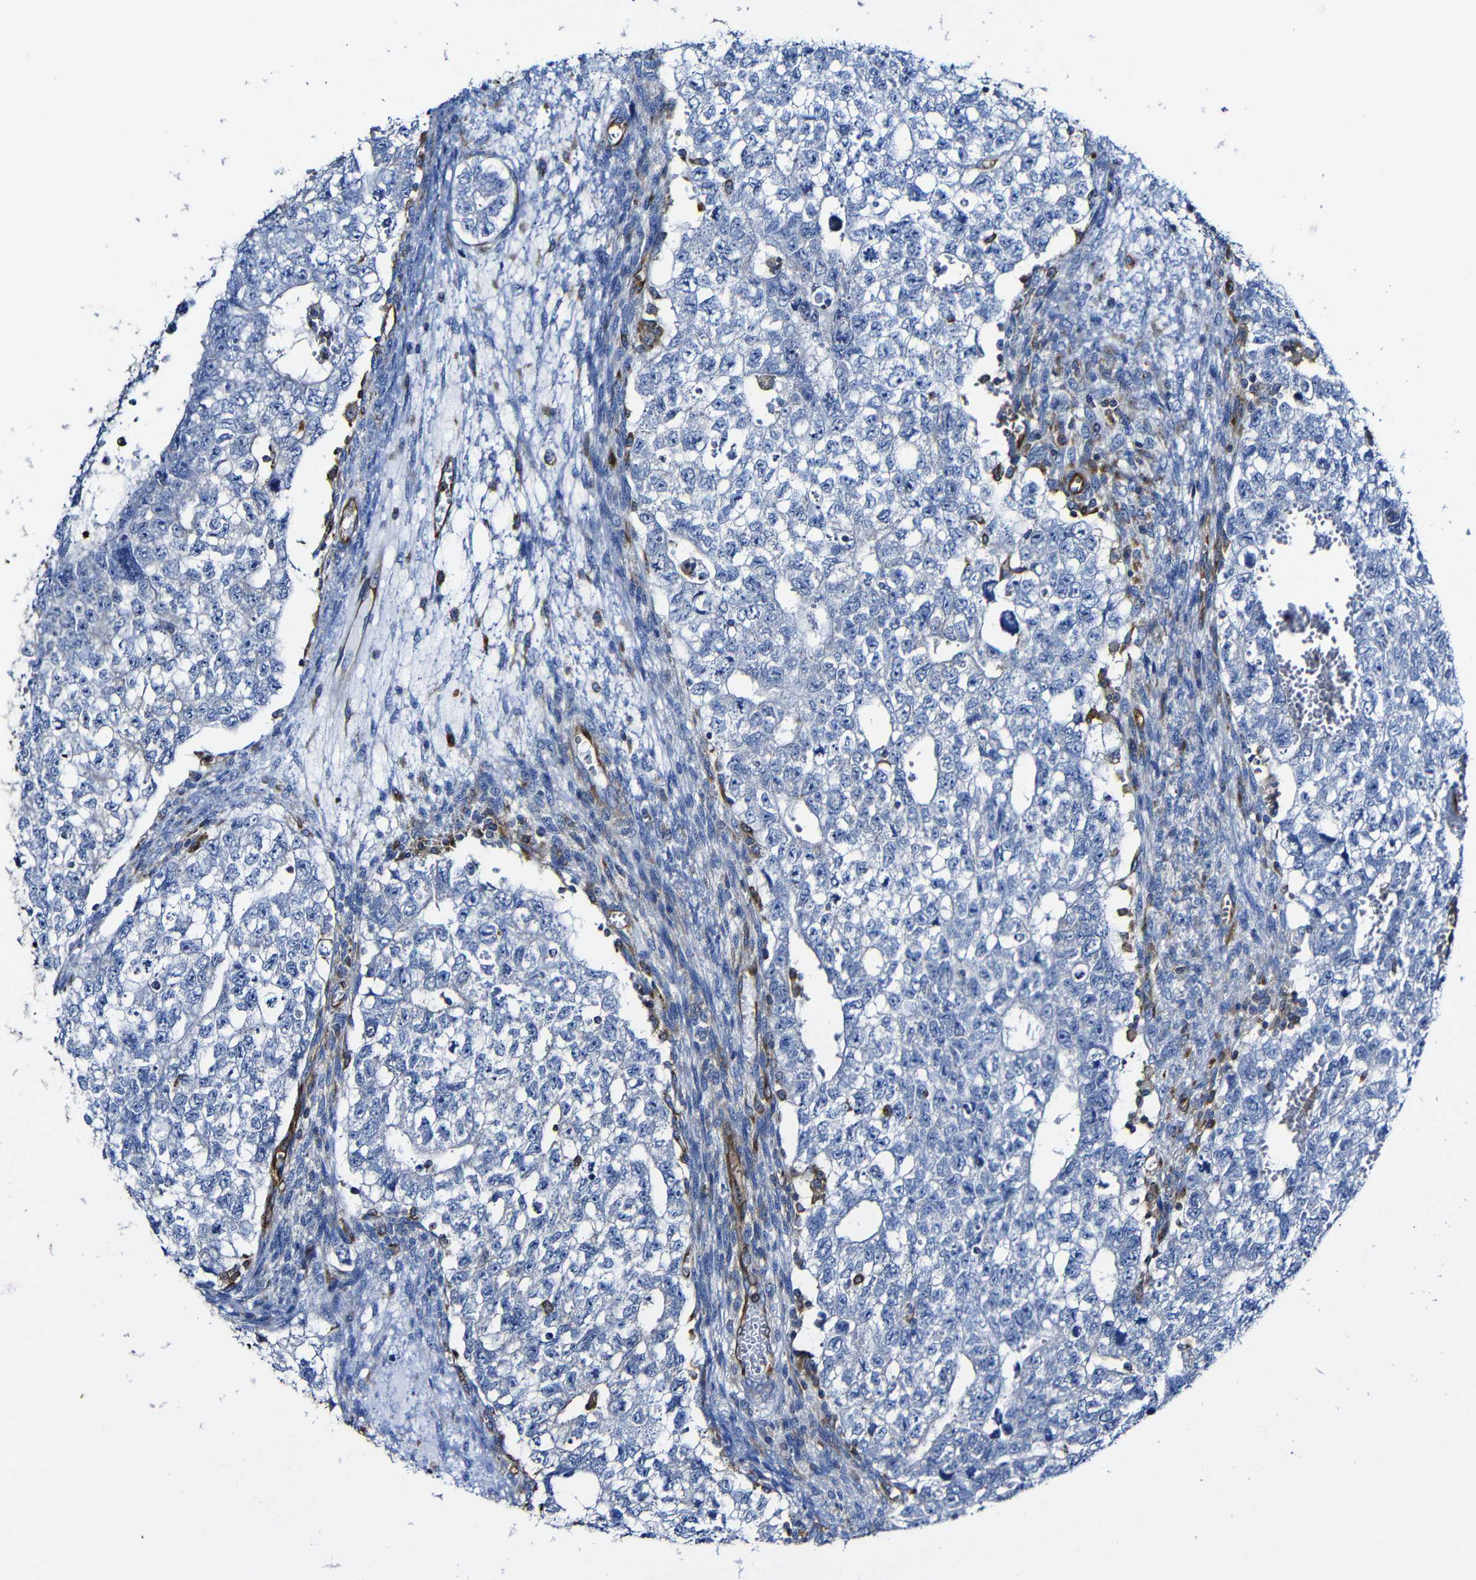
{"staining": {"intensity": "negative", "quantity": "none", "location": "none"}, "tissue": "testis cancer", "cell_type": "Tumor cells", "image_type": "cancer", "snomed": [{"axis": "morphology", "description": "Seminoma, NOS"}, {"axis": "morphology", "description": "Carcinoma, Embryonal, NOS"}, {"axis": "topography", "description": "Testis"}], "caption": "High power microscopy image of an immunohistochemistry (IHC) image of embryonal carcinoma (testis), revealing no significant staining in tumor cells. The staining is performed using DAB (3,3'-diaminobenzidine) brown chromogen with nuclei counter-stained in using hematoxylin.", "gene": "MSN", "patient": {"sex": "male", "age": 38}}